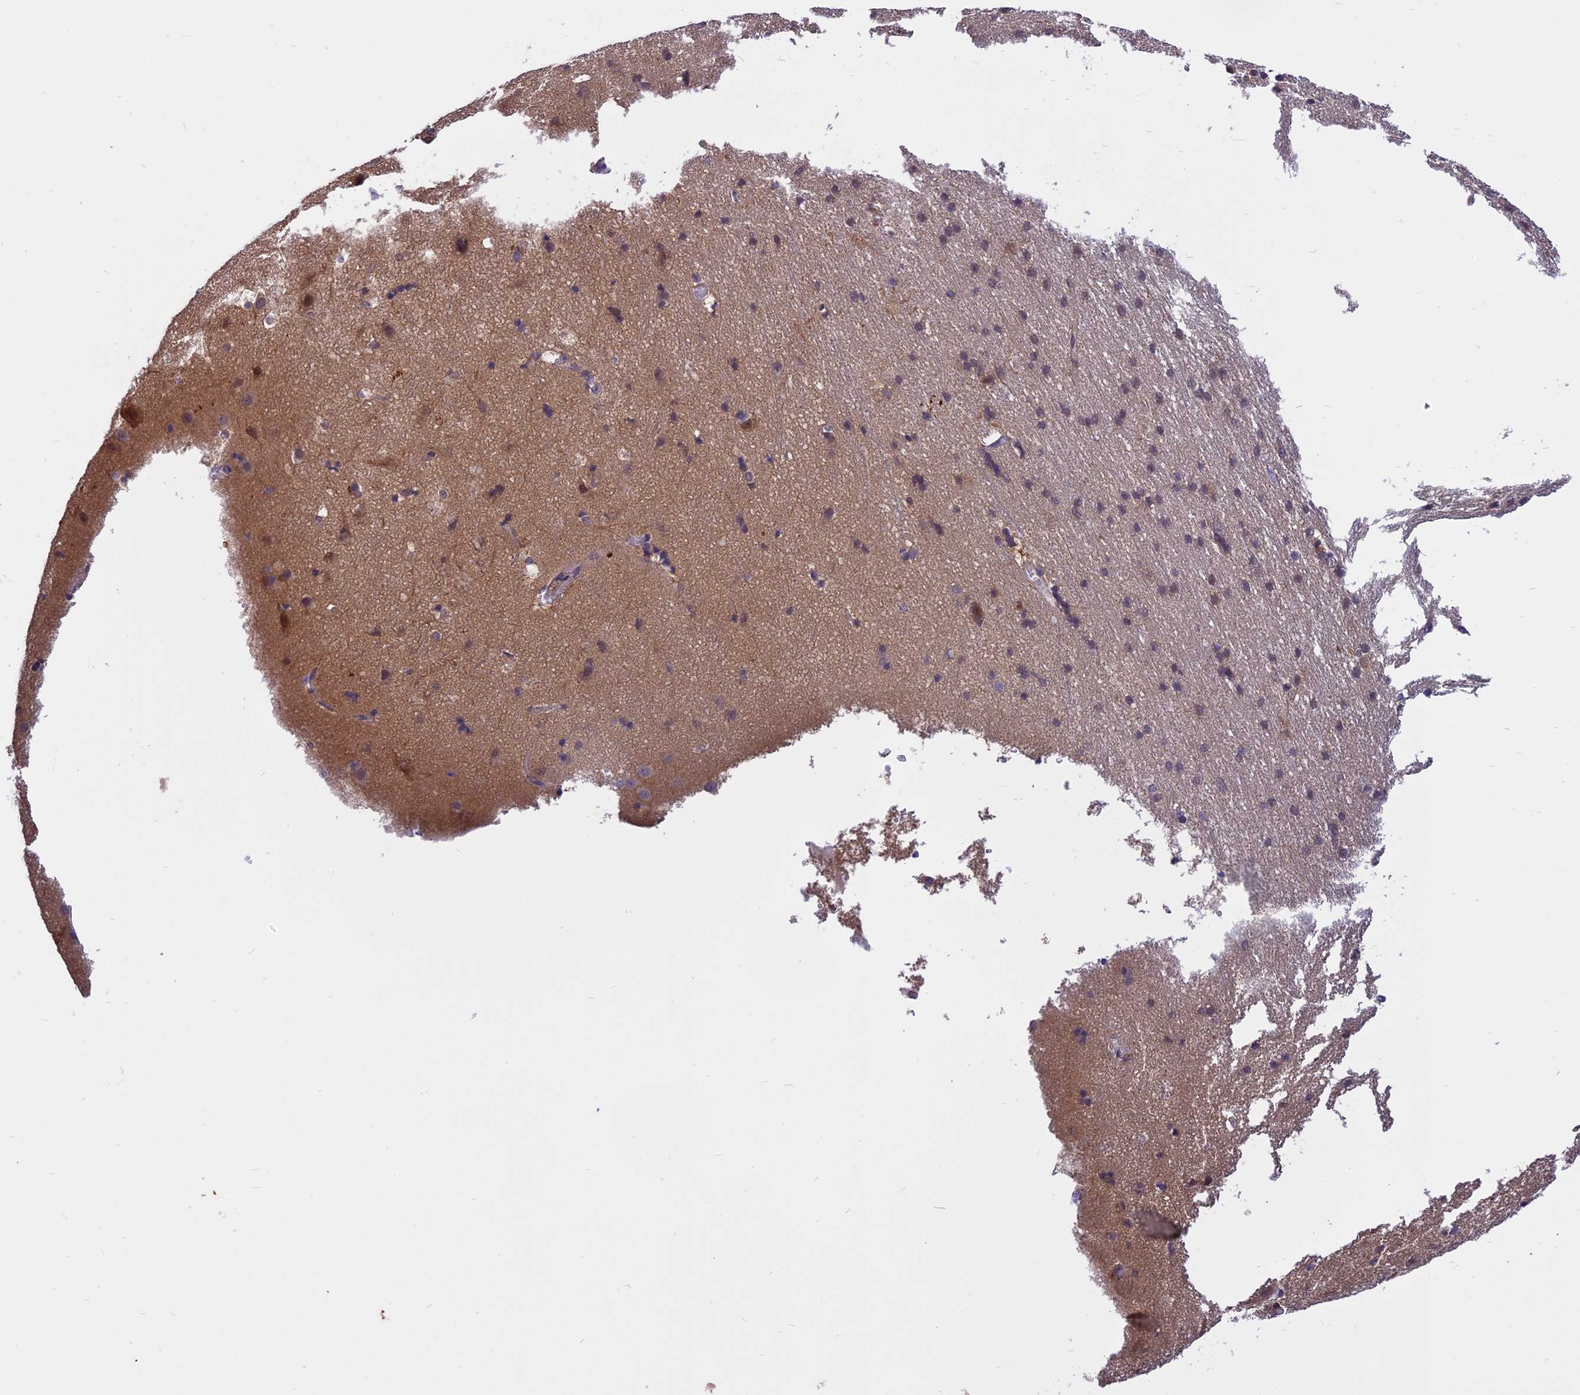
{"staining": {"intensity": "negative", "quantity": "none", "location": "none"}, "tissue": "cerebral cortex", "cell_type": "Endothelial cells", "image_type": "normal", "snomed": [{"axis": "morphology", "description": "Normal tissue, NOS"}, {"axis": "topography", "description": "Cerebral cortex"}], "caption": "Immunohistochemistry micrograph of benign human cerebral cortex stained for a protein (brown), which exhibits no positivity in endothelial cells. (DAB IHC with hematoxylin counter stain).", "gene": "STUB1", "patient": {"sex": "male", "age": 54}}